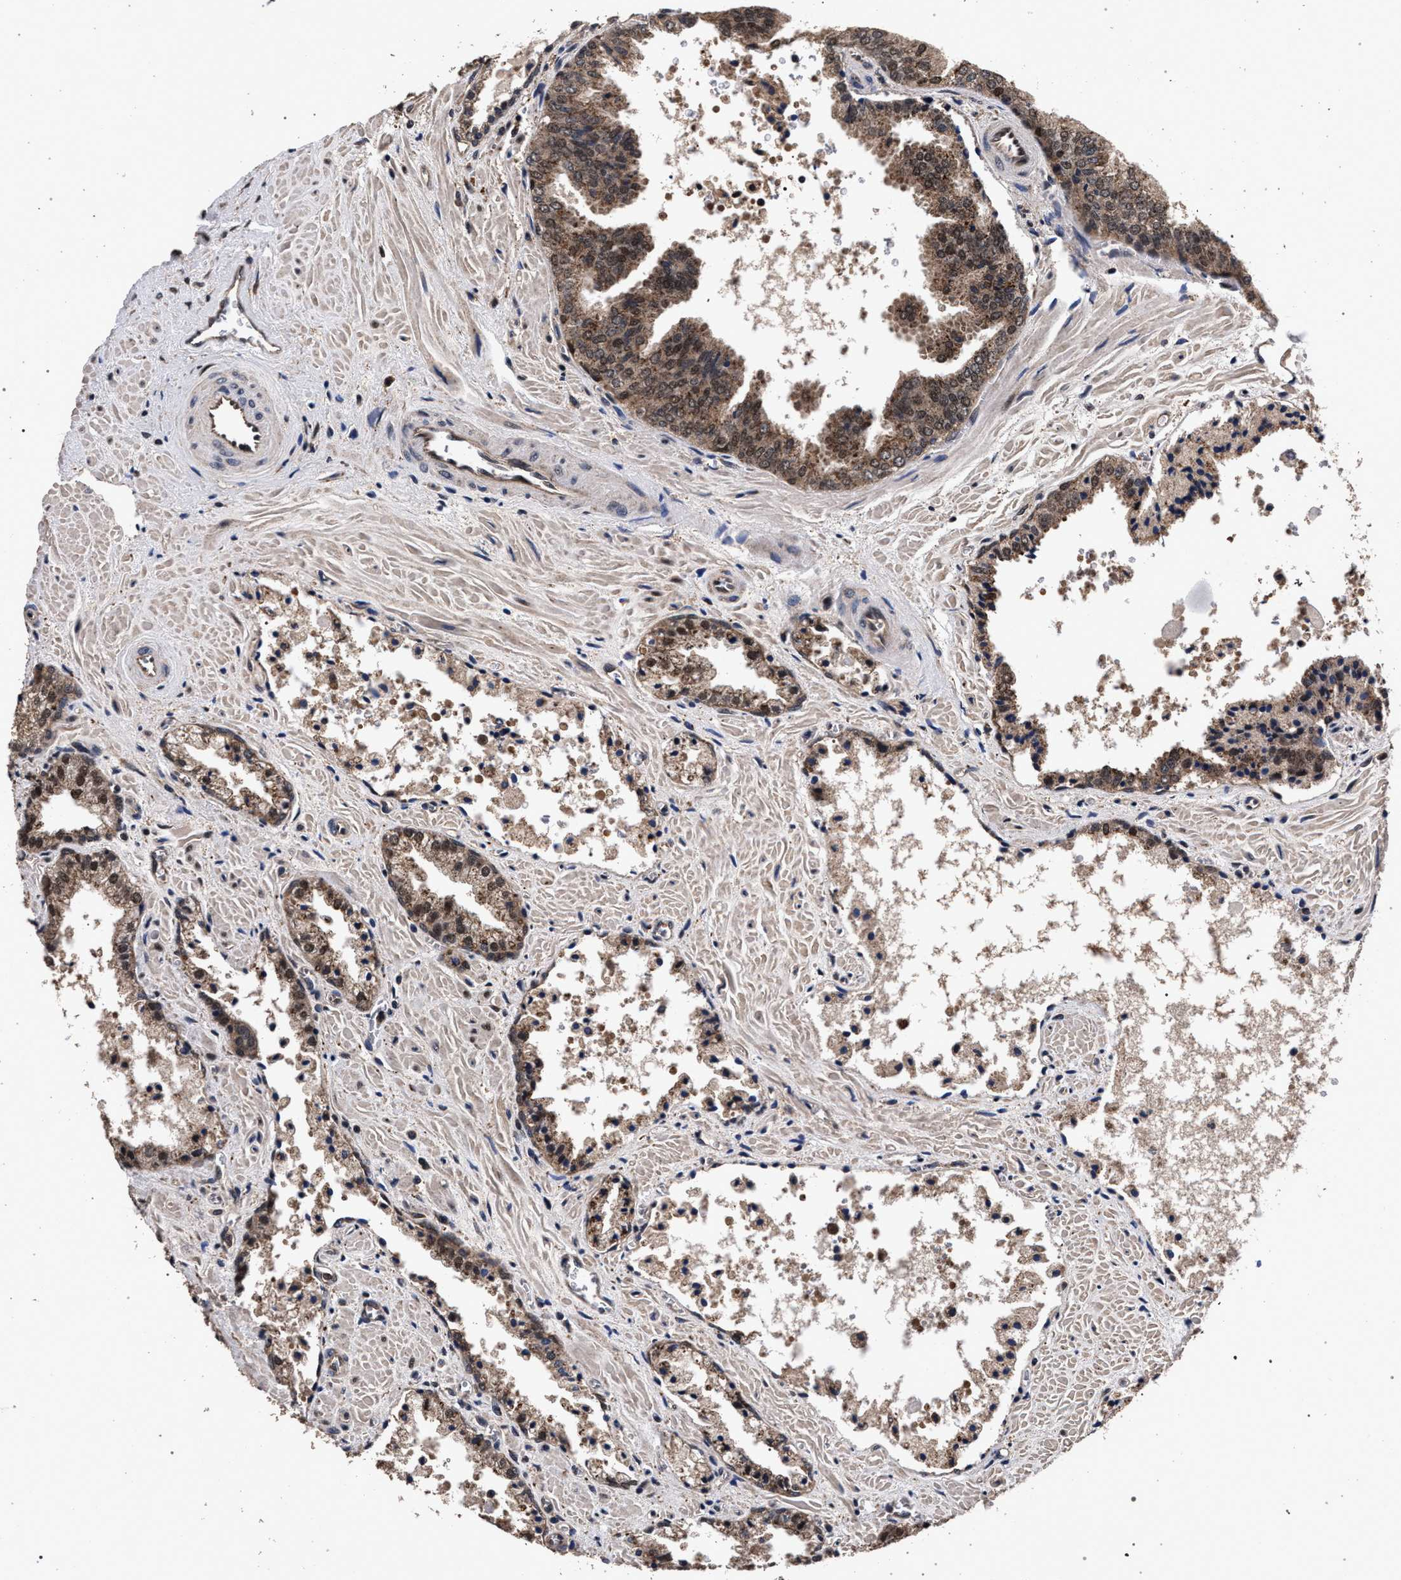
{"staining": {"intensity": "moderate", "quantity": ">75%", "location": "cytoplasmic/membranous,nuclear"}, "tissue": "prostate cancer", "cell_type": "Tumor cells", "image_type": "cancer", "snomed": [{"axis": "morphology", "description": "Adenocarcinoma, Low grade"}, {"axis": "topography", "description": "Prostate"}], "caption": "IHC of prostate cancer (low-grade adenocarcinoma) demonstrates medium levels of moderate cytoplasmic/membranous and nuclear expression in about >75% of tumor cells.", "gene": "ACOX1", "patient": {"sex": "male", "age": 71}}